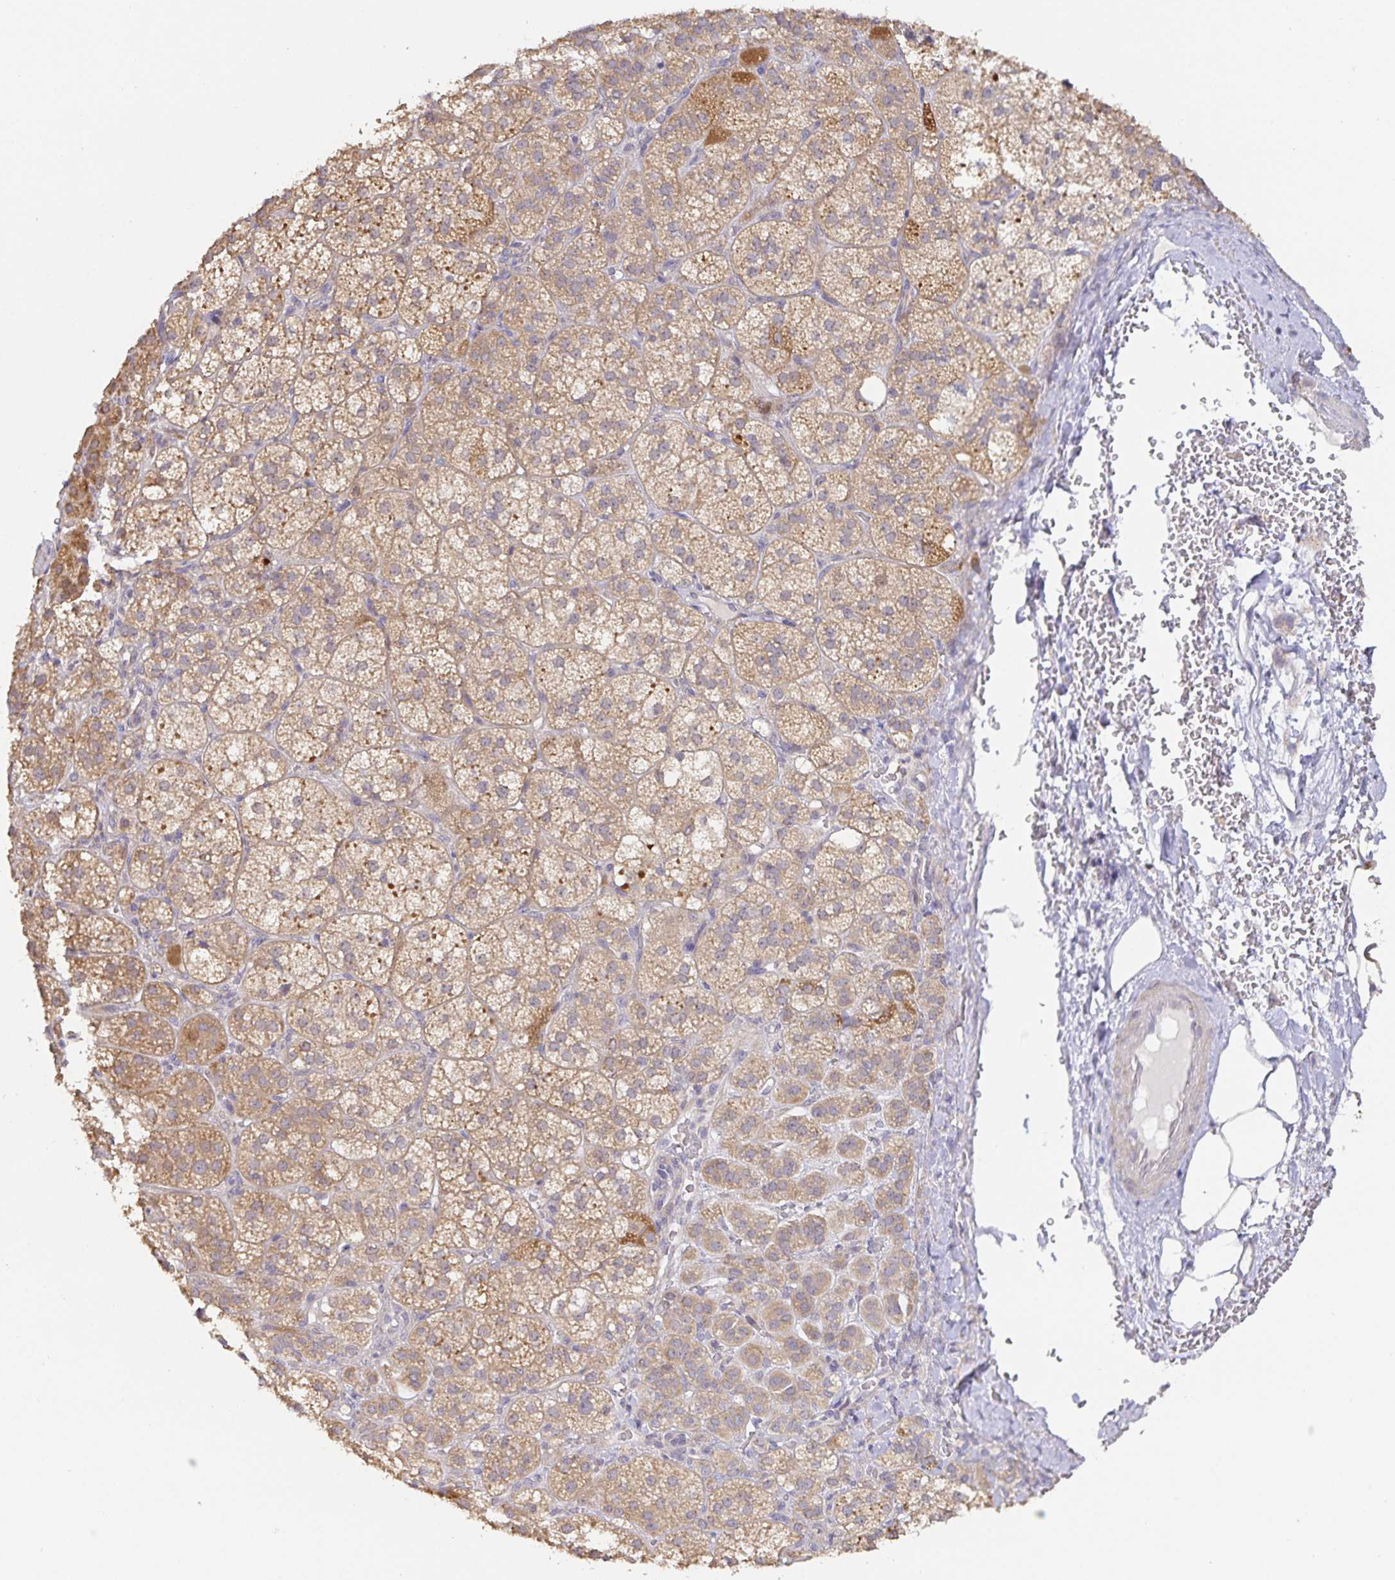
{"staining": {"intensity": "moderate", "quantity": "25%-75%", "location": "cytoplasmic/membranous"}, "tissue": "adrenal gland", "cell_type": "Glandular cells", "image_type": "normal", "snomed": [{"axis": "morphology", "description": "Normal tissue, NOS"}, {"axis": "topography", "description": "Adrenal gland"}], "caption": "DAB (3,3'-diaminobenzidine) immunohistochemical staining of normal human adrenal gland reveals moderate cytoplasmic/membranous protein expression in approximately 25%-75% of glandular cells. Immunohistochemistry (ihc) stains the protein of interest in brown and the nuclei are stained blue.", "gene": "ZDHHC11B", "patient": {"sex": "female", "age": 60}}